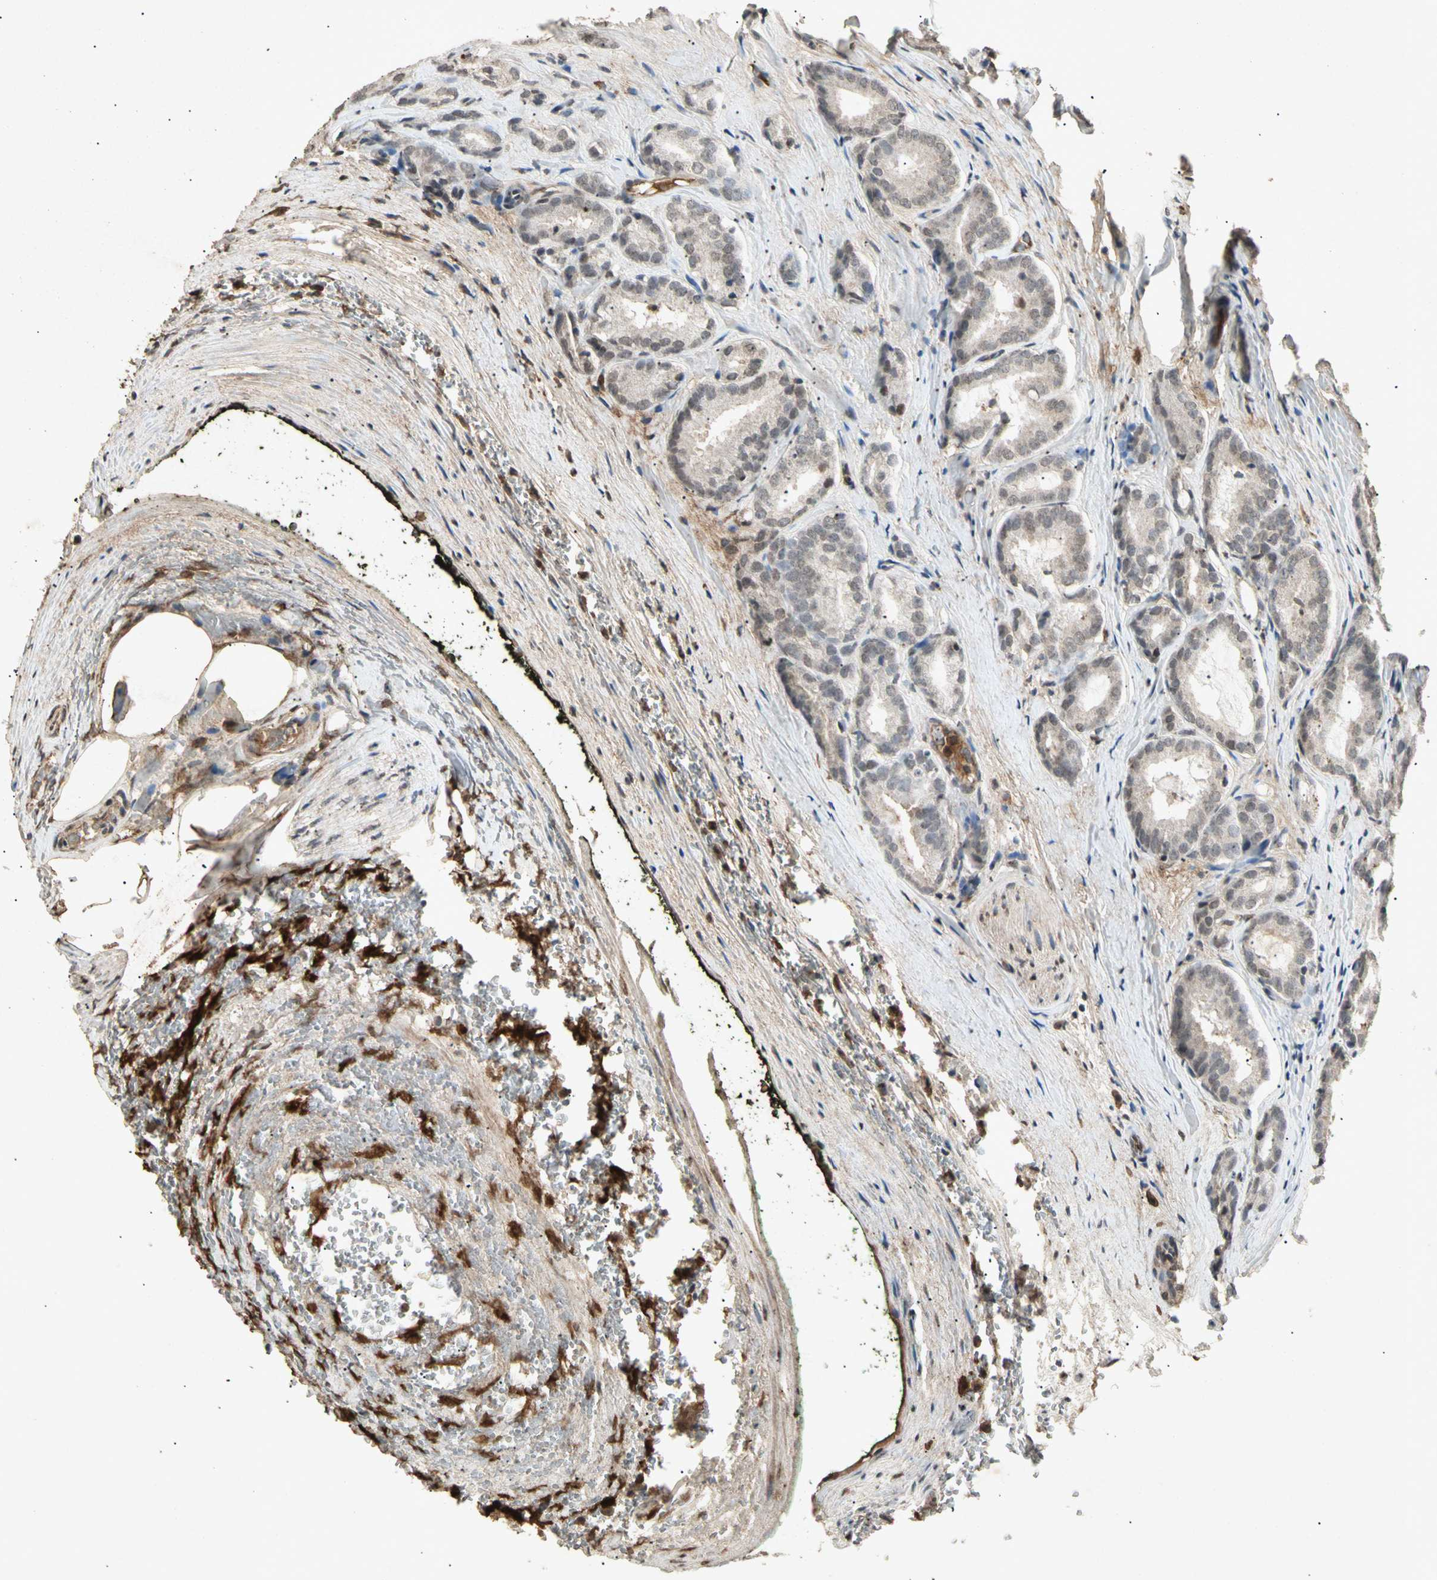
{"staining": {"intensity": "weak", "quantity": "<25%", "location": "cytoplasmic/membranous"}, "tissue": "prostate cancer", "cell_type": "Tumor cells", "image_type": "cancer", "snomed": [{"axis": "morphology", "description": "Adenocarcinoma, High grade"}, {"axis": "topography", "description": "Prostate"}], "caption": "IHC photomicrograph of human prostate high-grade adenocarcinoma stained for a protein (brown), which exhibits no staining in tumor cells.", "gene": "CP", "patient": {"sex": "male", "age": 64}}